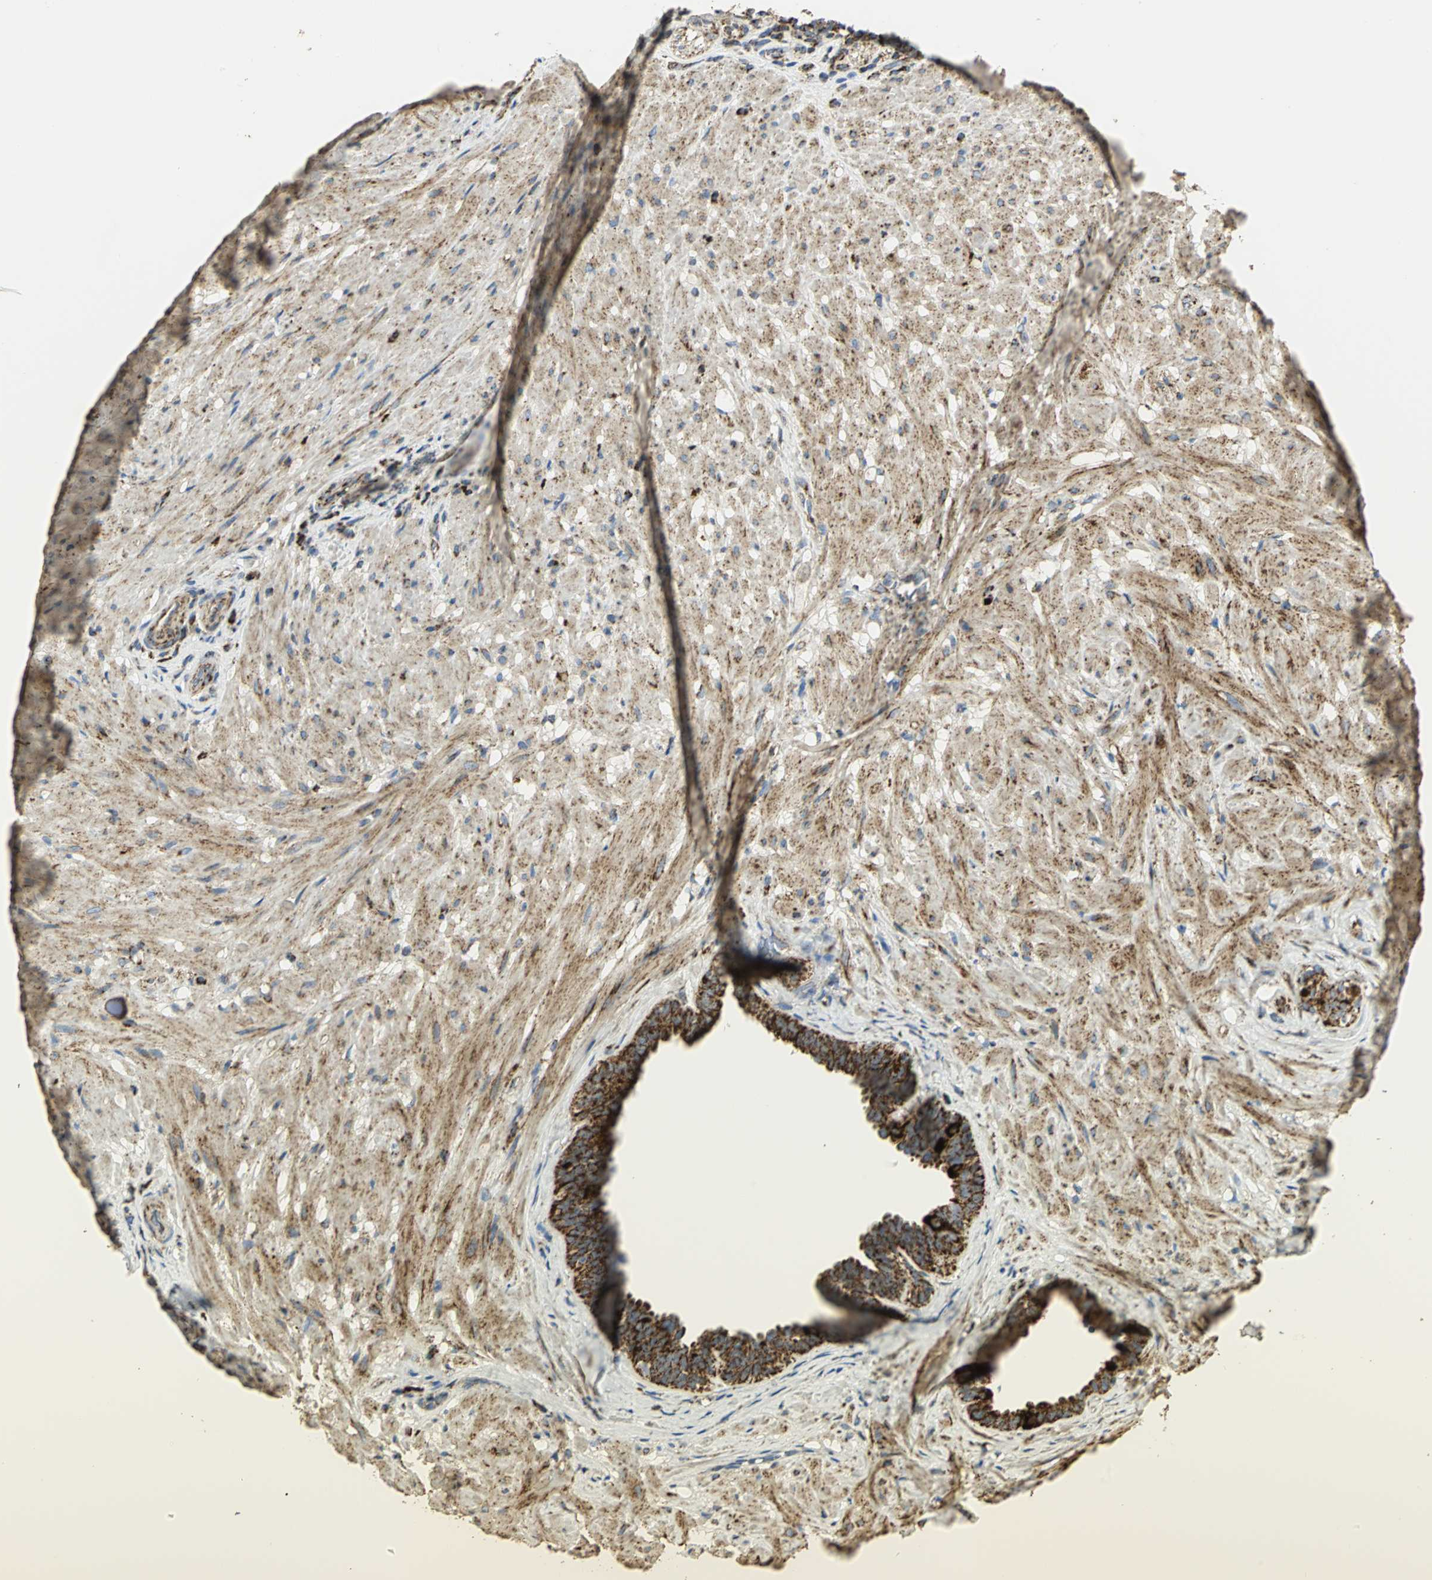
{"staining": {"intensity": "strong", "quantity": ">75%", "location": "cytoplasmic/membranous"}, "tissue": "seminal vesicle", "cell_type": "Glandular cells", "image_type": "normal", "snomed": [{"axis": "morphology", "description": "Normal tissue, NOS"}, {"axis": "topography", "description": "Seminal veicle"}], "caption": "Brown immunohistochemical staining in normal seminal vesicle reveals strong cytoplasmic/membranous positivity in about >75% of glandular cells.", "gene": "VDAC1", "patient": {"sex": "male", "age": 61}}